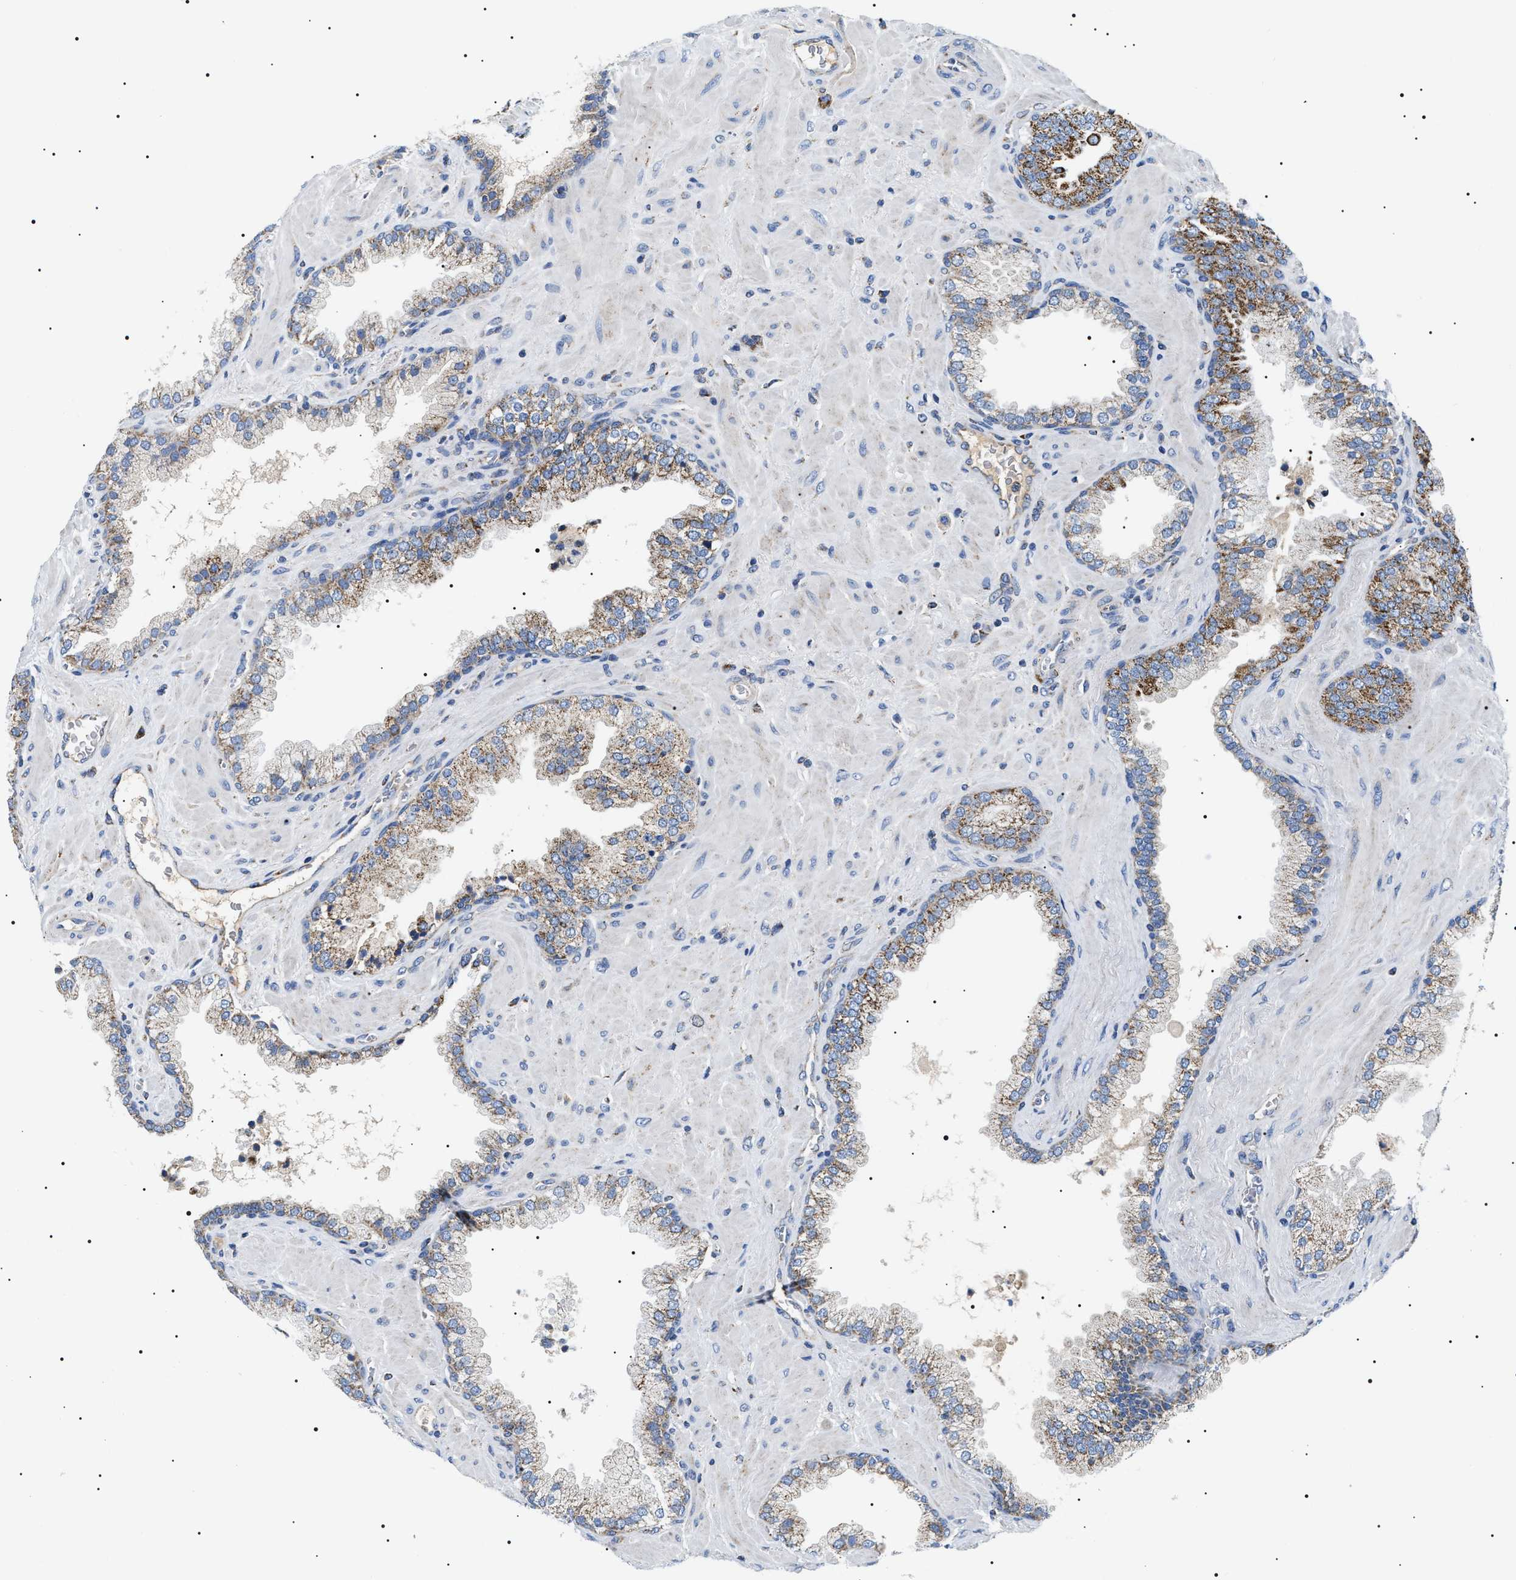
{"staining": {"intensity": "moderate", "quantity": ">75%", "location": "cytoplasmic/membranous"}, "tissue": "prostate cancer", "cell_type": "Tumor cells", "image_type": "cancer", "snomed": [{"axis": "morphology", "description": "Adenocarcinoma, Low grade"}, {"axis": "topography", "description": "Prostate"}], "caption": "Prostate cancer (low-grade adenocarcinoma) stained with DAB immunohistochemistry exhibits medium levels of moderate cytoplasmic/membranous staining in about >75% of tumor cells.", "gene": "OXSM", "patient": {"sex": "male", "age": 71}}